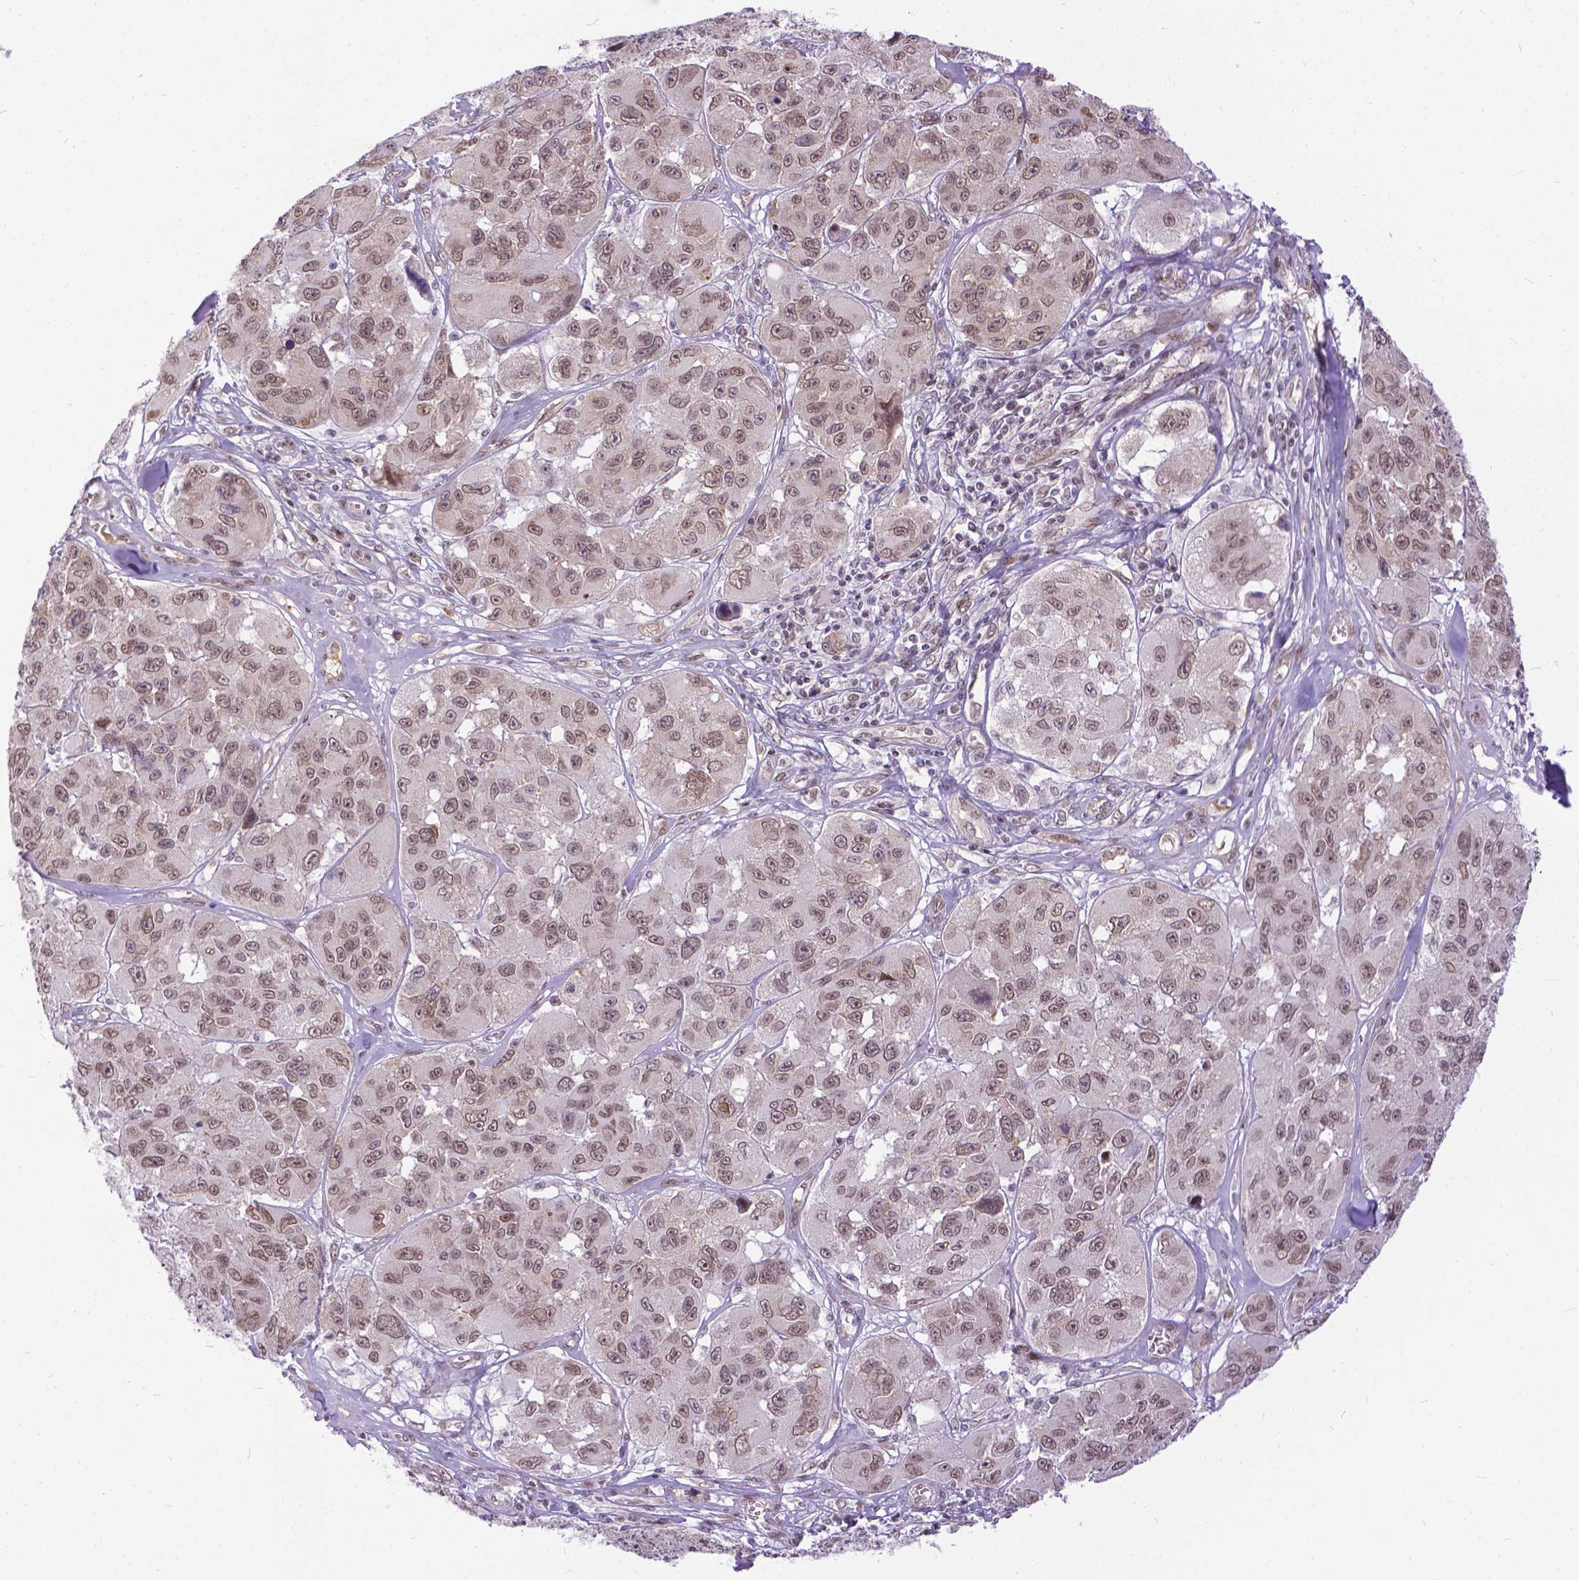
{"staining": {"intensity": "weak", "quantity": ">75%", "location": "nuclear"}, "tissue": "melanoma", "cell_type": "Tumor cells", "image_type": "cancer", "snomed": [{"axis": "morphology", "description": "Malignant melanoma, NOS"}, {"axis": "topography", "description": "Skin"}], "caption": "Immunohistochemistry of human melanoma shows low levels of weak nuclear positivity in about >75% of tumor cells.", "gene": "FAM124B", "patient": {"sex": "female", "age": 66}}